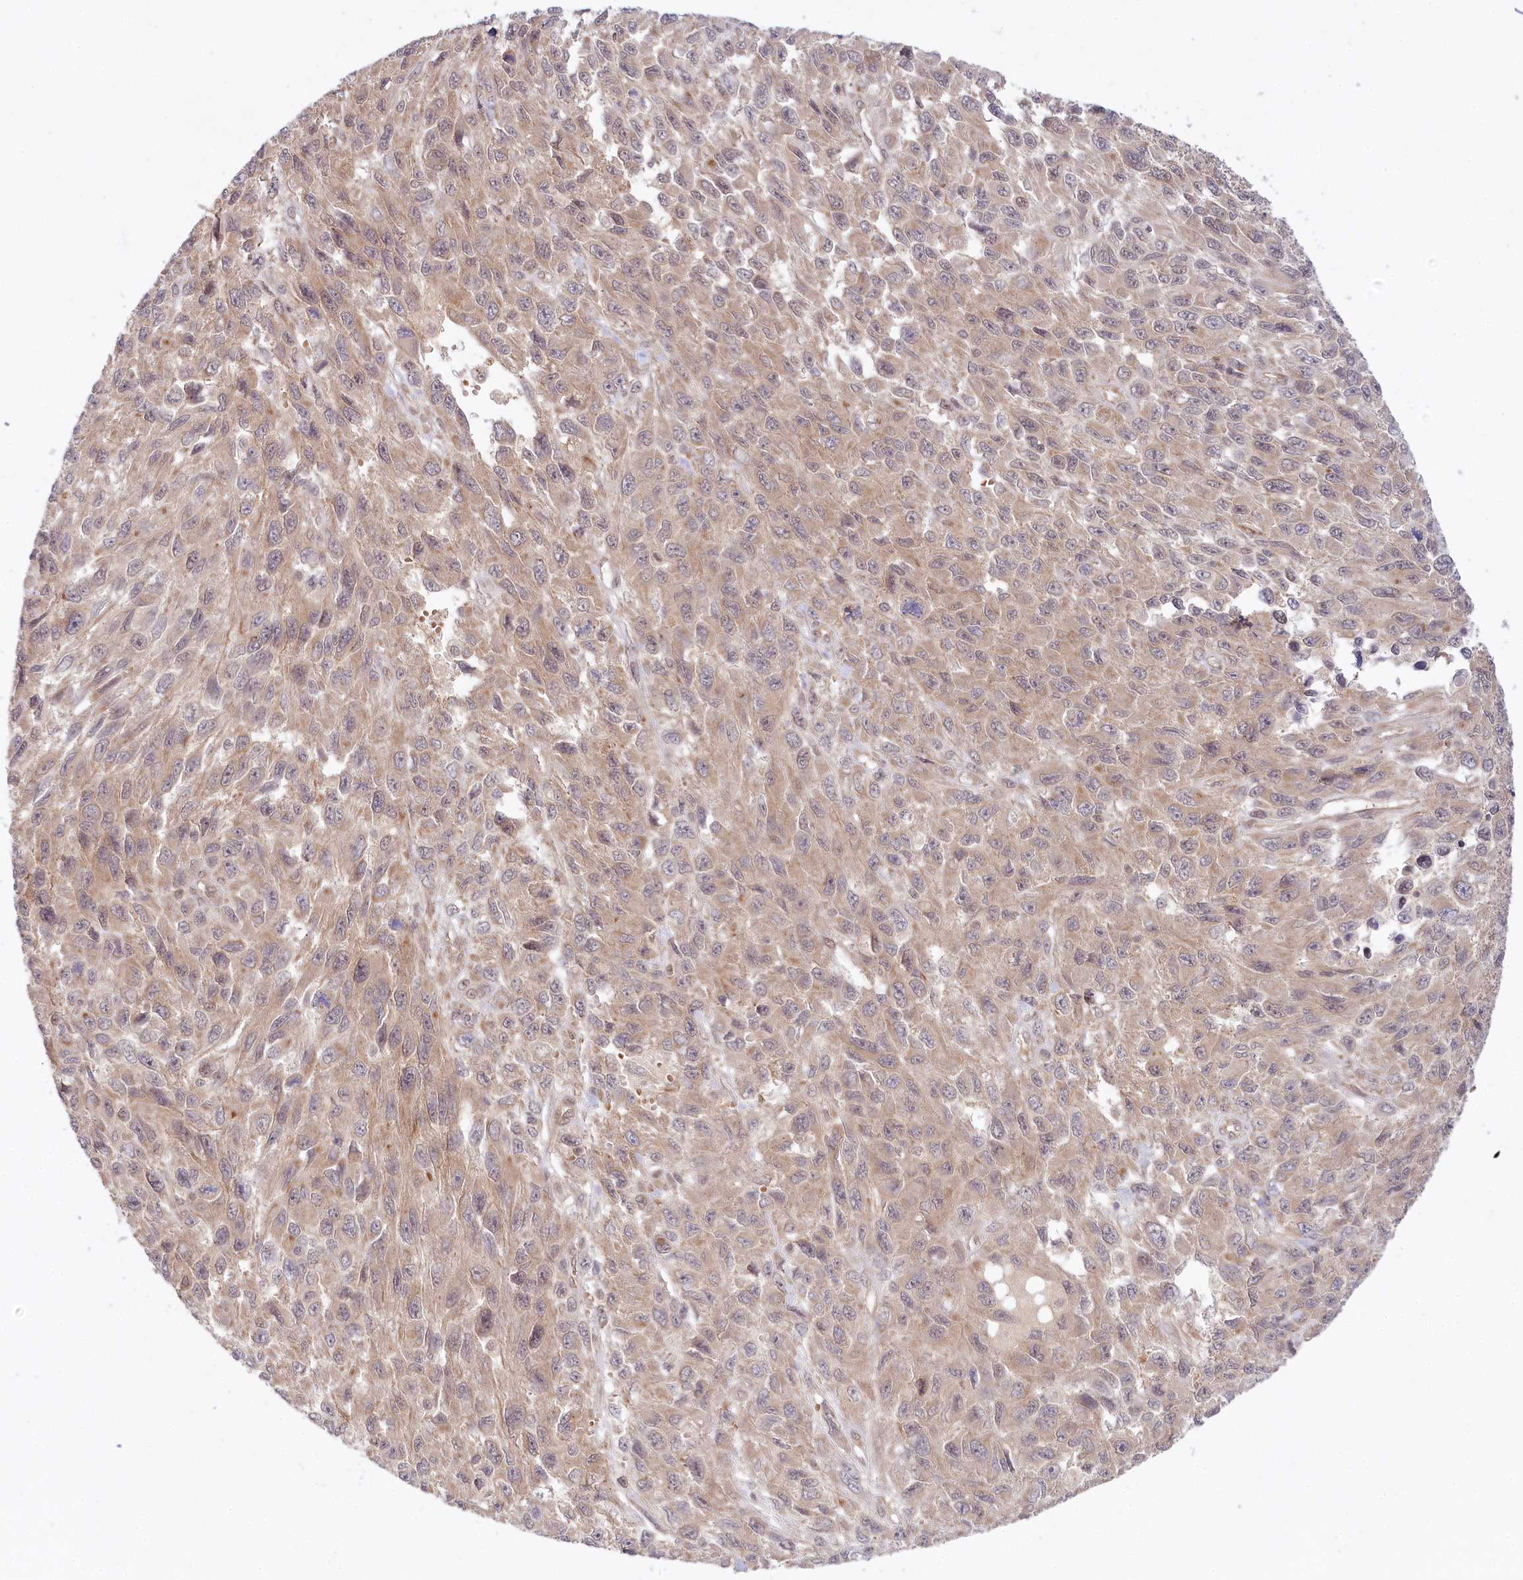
{"staining": {"intensity": "weak", "quantity": "25%-75%", "location": "cytoplasmic/membranous"}, "tissue": "melanoma", "cell_type": "Tumor cells", "image_type": "cancer", "snomed": [{"axis": "morphology", "description": "Normal tissue, NOS"}, {"axis": "morphology", "description": "Malignant melanoma, NOS"}, {"axis": "topography", "description": "Skin"}], "caption": "Malignant melanoma was stained to show a protein in brown. There is low levels of weak cytoplasmic/membranous positivity in about 25%-75% of tumor cells.", "gene": "CCDC65", "patient": {"sex": "female", "age": 96}}